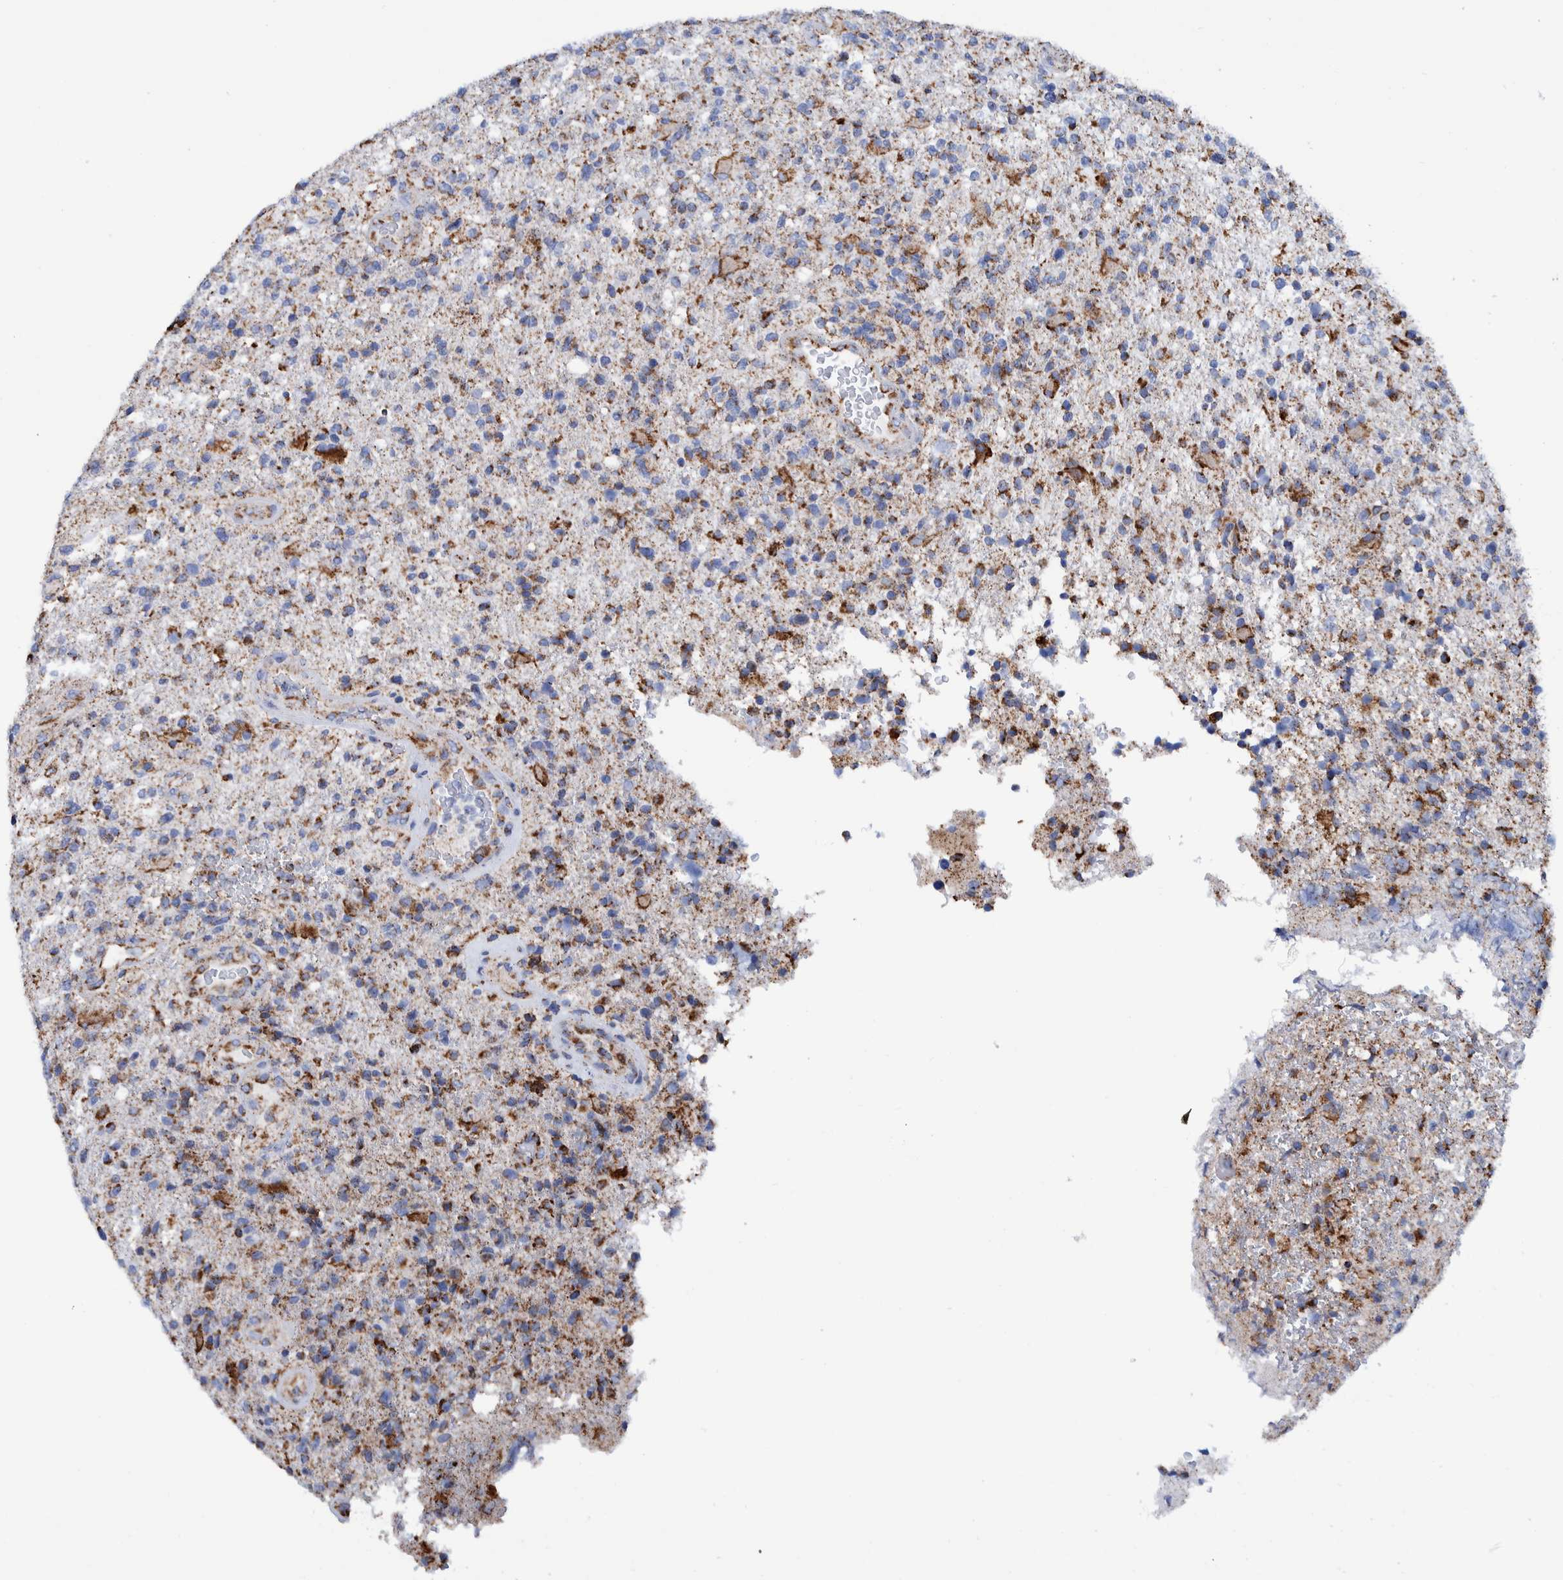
{"staining": {"intensity": "moderate", "quantity": "25%-75%", "location": "cytoplasmic/membranous"}, "tissue": "glioma", "cell_type": "Tumor cells", "image_type": "cancer", "snomed": [{"axis": "morphology", "description": "Glioma, malignant, High grade"}, {"axis": "topography", "description": "Brain"}], "caption": "An image of glioma stained for a protein reveals moderate cytoplasmic/membranous brown staining in tumor cells. (DAB (3,3'-diaminobenzidine) IHC with brightfield microscopy, high magnification).", "gene": "DECR1", "patient": {"sex": "male", "age": 72}}